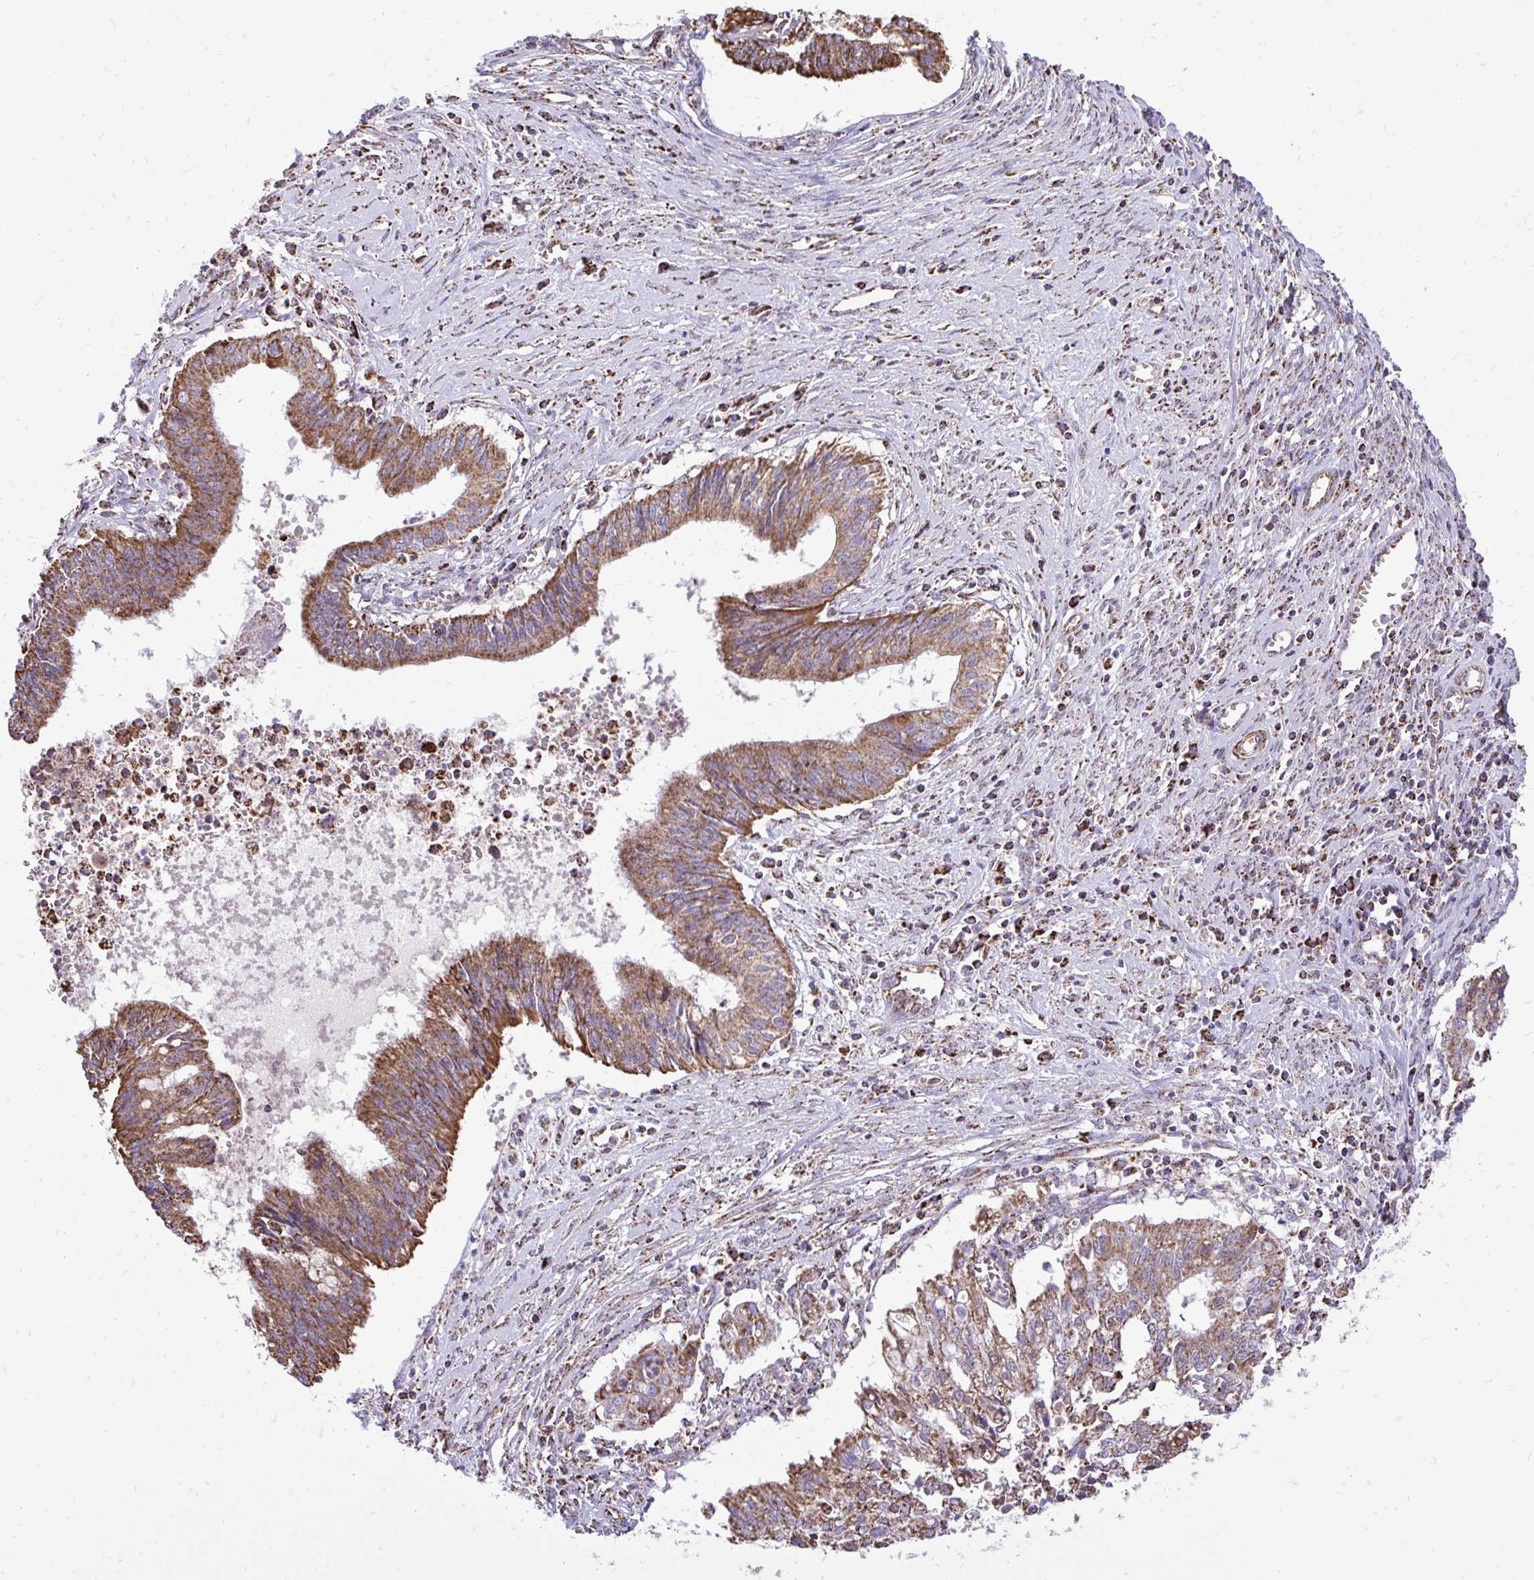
{"staining": {"intensity": "moderate", "quantity": ">75%", "location": "cytoplasmic/membranous"}, "tissue": "cervical cancer", "cell_type": "Tumor cells", "image_type": "cancer", "snomed": [{"axis": "morphology", "description": "Adenocarcinoma, NOS"}, {"axis": "topography", "description": "Cervix"}], "caption": "Cervical cancer was stained to show a protein in brown. There is medium levels of moderate cytoplasmic/membranous positivity in approximately >75% of tumor cells.", "gene": "UBE2C", "patient": {"sex": "female", "age": 44}}